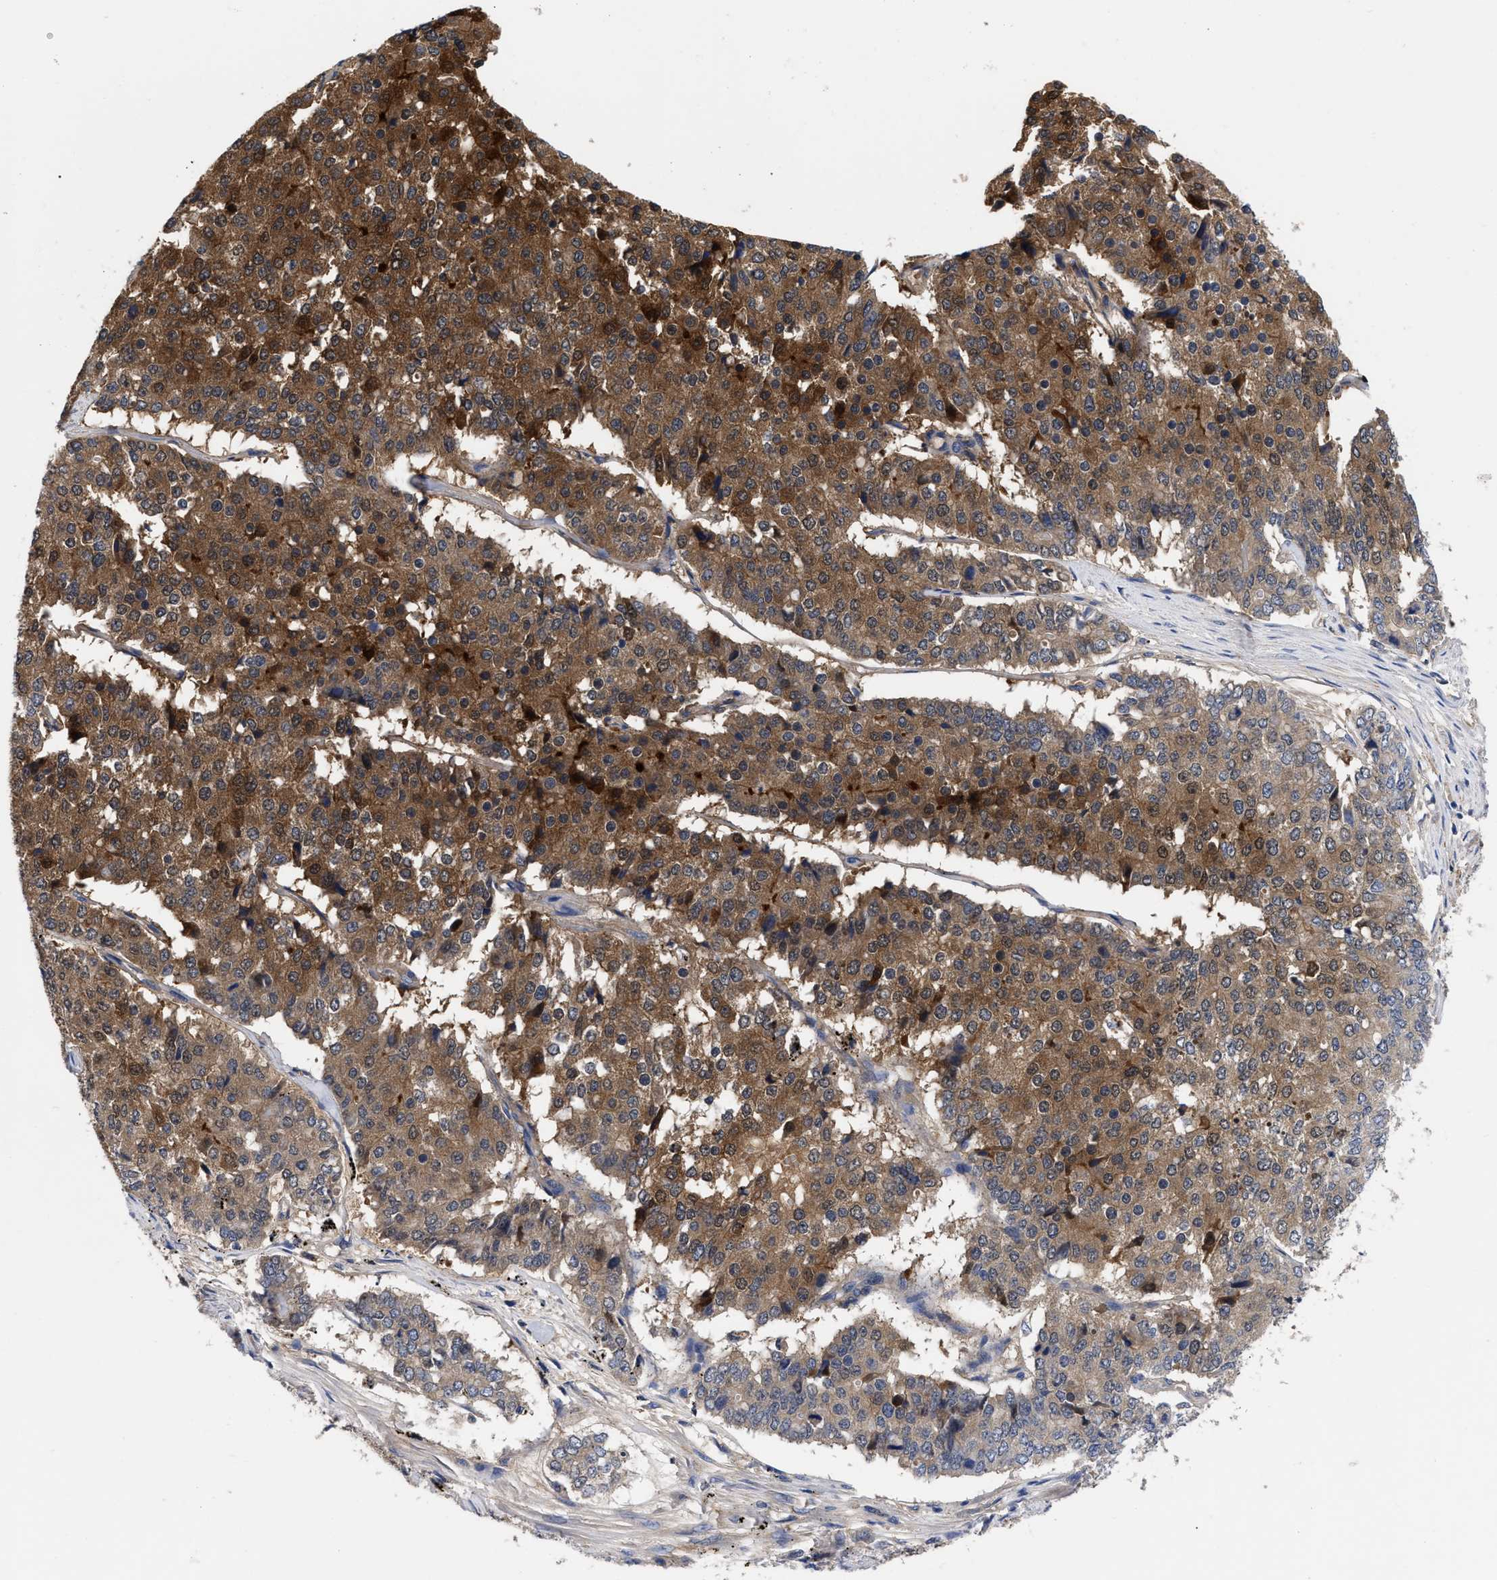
{"staining": {"intensity": "strong", "quantity": ">75%", "location": "cytoplasmic/membranous"}, "tissue": "pancreatic cancer", "cell_type": "Tumor cells", "image_type": "cancer", "snomed": [{"axis": "morphology", "description": "Adenocarcinoma, NOS"}, {"axis": "topography", "description": "Pancreas"}], "caption": "The micrograph shows a brown stain indicating the presence of a protein in the cytoplasmic/membranous of tumor cells in pancreatic cancer.", "gene": "RBKS", "patient": {"sex": "male", "age": 50}}